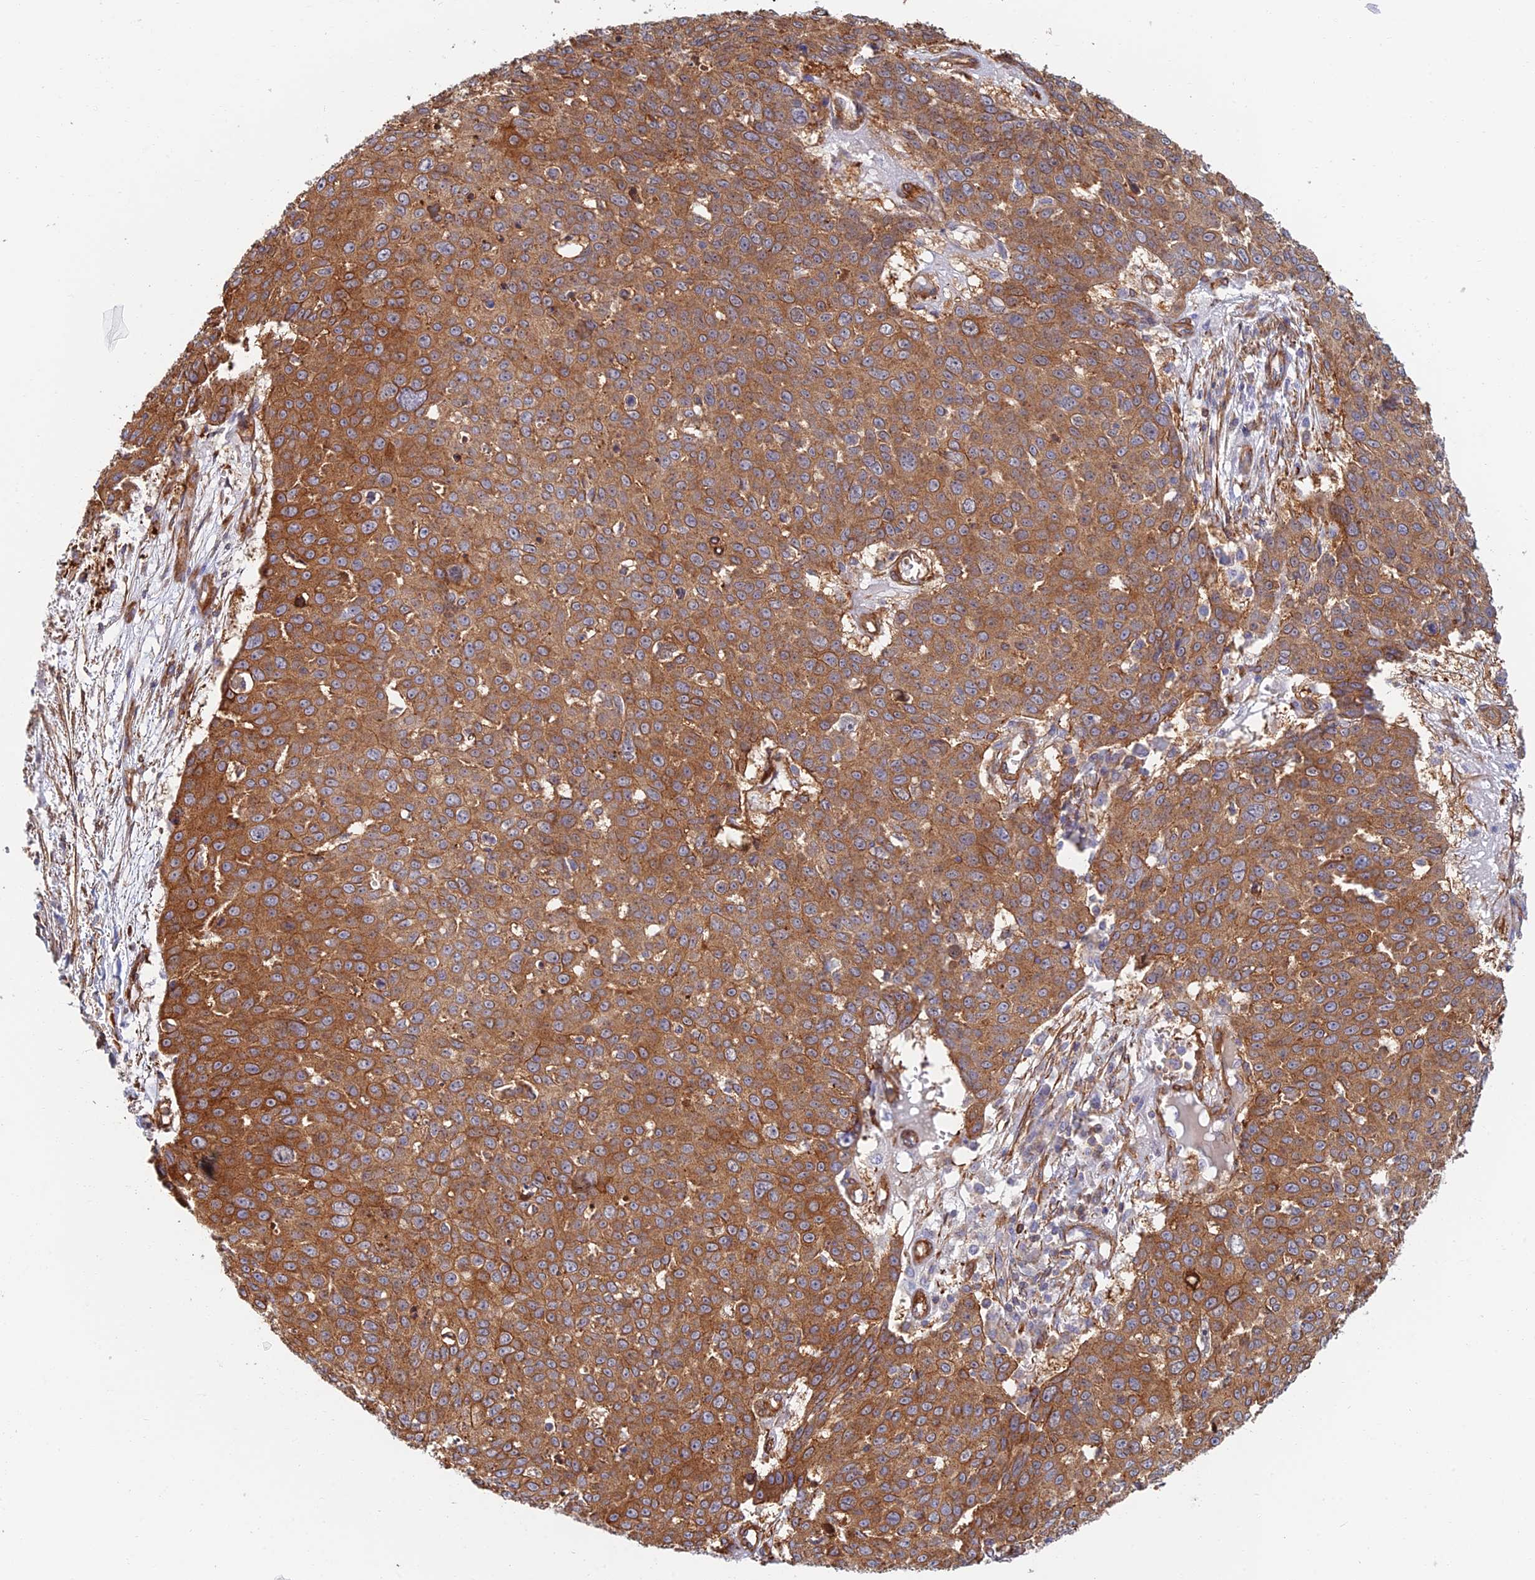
{"staining": {"intensity": "strong", "quantity": ">75%", "location": "cytoplasmic/membranous"}, "tissue": "skin cancer", "cell_type": "Tumor cells", "image_type": "cancer", "snomed": [{"axis": "morphology", "description": "Squamous cell carcinoma, NOS"}, {"axis": "topography", "description": "Skin"}], "caption": "Squamous cell carcinoma (skin) stained with DAB (3,3'-diaminobenzidine) immunohistochemistry (IHC) exhibits high levels of strong cytoplasmic/membranous positivity in about >75% of tumor cells.", "gene": "PAK4", "patient": {"sex": "male", "age": 71}}